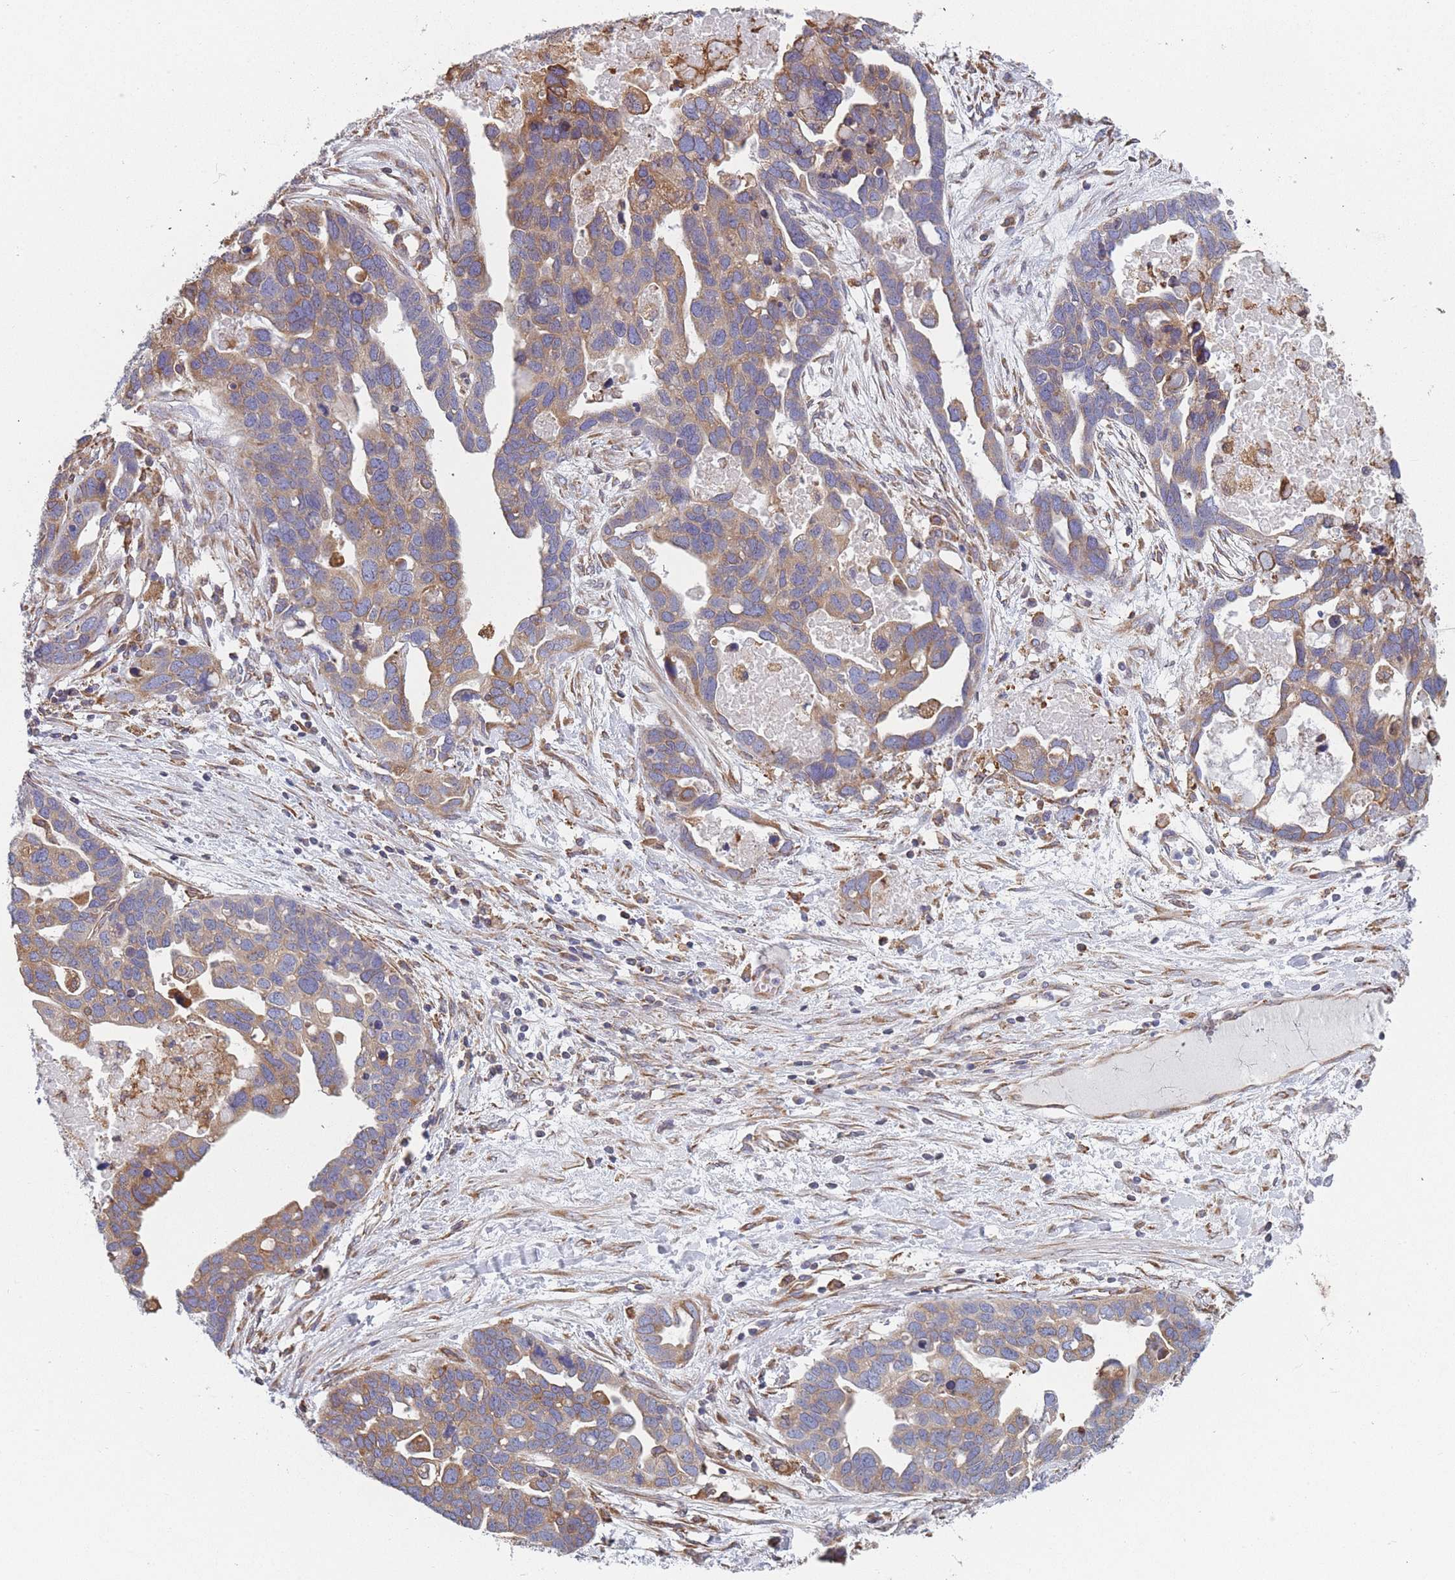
{"staining": {"intensity": "moderate", "quantity": ">75%", "location": "cytoplasmic/membranous"}, "tissue": "ovarian cancer", "cell_type": "Tumor cells", "image_type": "cancer", "snomed": [{"axis": "morphology", "description": "Cystadenocarcinoma, serous, NOS"}, {"axis": "topography", "description": "Ovary"}], "caption": "Brown immunohistochemical staining in human serous cystadenocarcinoma (ovarian) shows moderate cytoplasmic/membranous positivity in about >75% of tumor cells.", "gene": "OR7C2", "patient": {"sex": "female", "age": 54}}